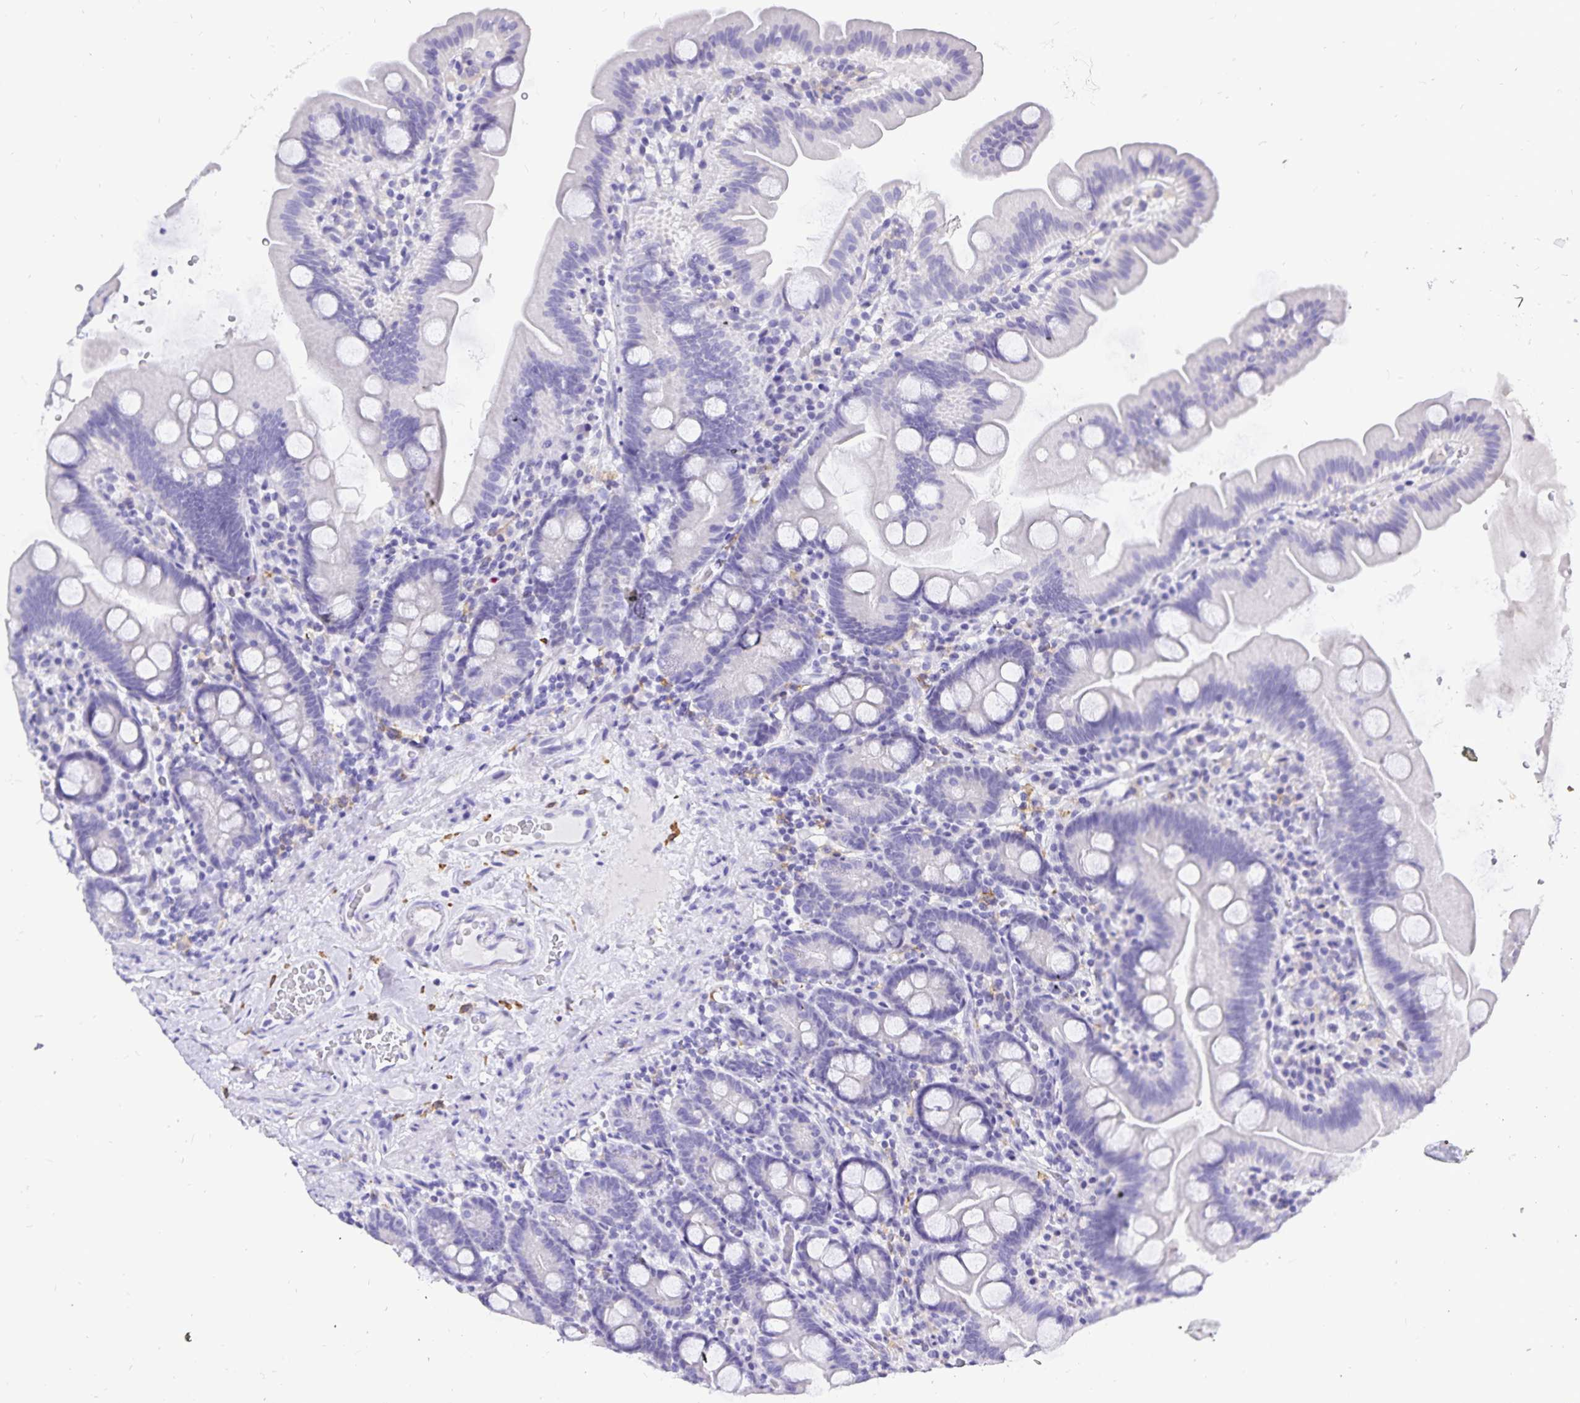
{"staining": {"intensity": "negative", "quantity": "none", "location": "none"}, "tissue": "small intestine", "cell_type": "Glandular cells", "image_type": "normal", "snomed": [{"axis": "morphology", "description": "Normal tissue, NOS"}, {"axis": "topography", "description": "Small intestine"}], "caption": "Immunohistochemistry of benign human small intestine shows no staining in glandular cells. (DAB (3,3'-diaminobenzidine) immunohistochemistry (IHC), high magnification).", "gene": "PLAC1", "patient": {"sex": "female", "age": 68}}